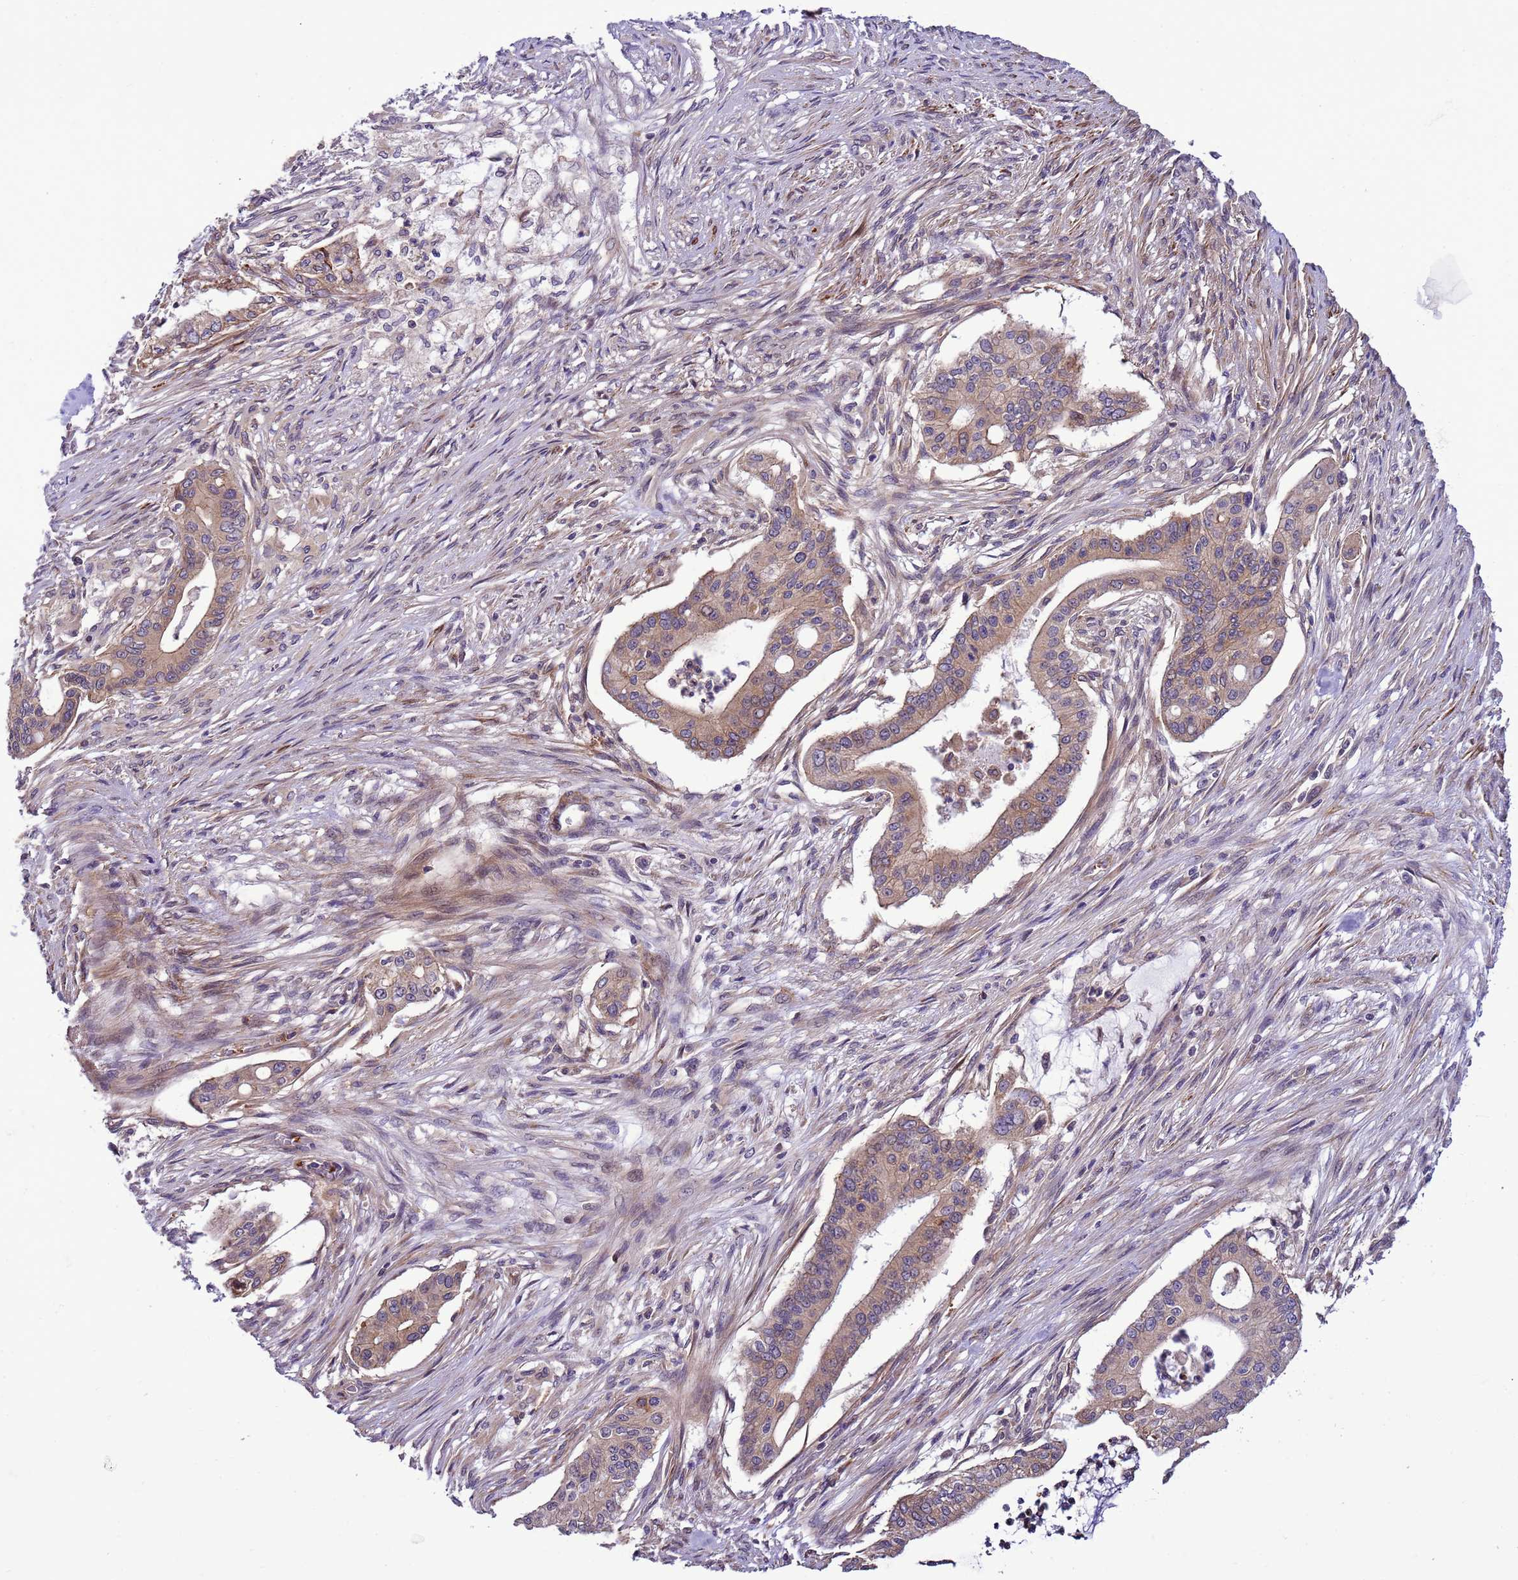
{"staining": {"intensity": "moderate", "quantity": ">75%", "location": "cytoplasmic/membranous"}, "tissue": "pancreatic cancer", "cell_type": "Tumor cells", "image_type": "cancer", "snomed": [{"axis": "morphology", "description": "Adenocarcinoma, NOS"}, {"axis": "topography", "description": "Pancreas"}], "caption": "There is medium levels of moderate cytoplasmic/membranous staining in tumor cells of adenocarcinoma (pancreatic), as demonstrated by immunohistochemical staining (brown color).", "gene": "GEN1", "patient": {"sex": "male", "age": 46}}